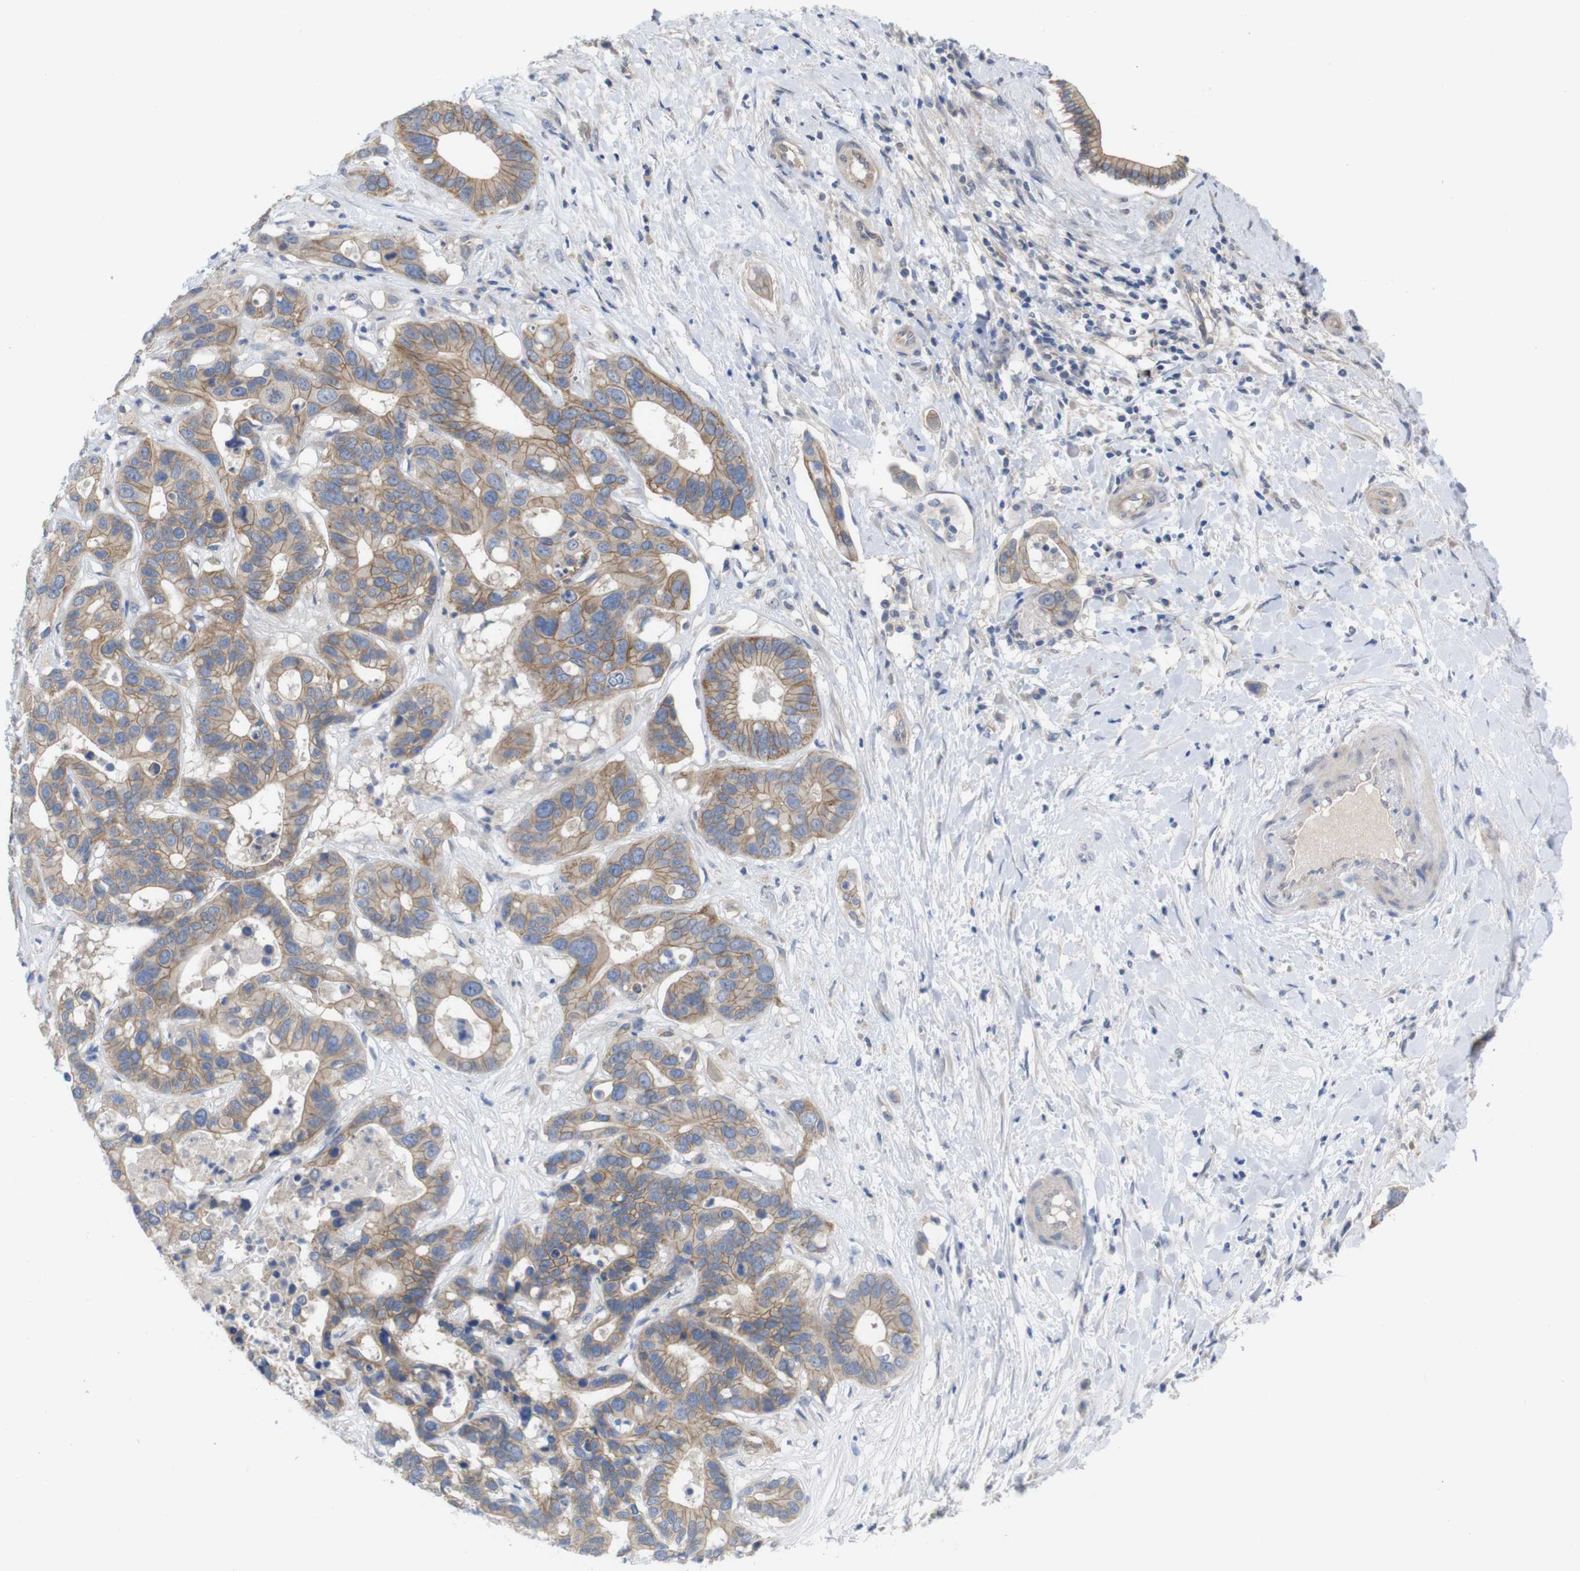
{"staining": {"intensity": "moderate", "quantity": ">75%", "location": "cytoplasmic/membranous"}, "tissue": "liver cancer", "cell_type": "Tumor cells", "image_type": "cancer", "snomed": [{"axis": "morphology", "description": "Cholangiocarcinoma"}, {"axis": "topography", "description": "Liver"}], "caption": "IHC micrograph of neoplastic tissue: cholangiocarcinoma (liver) stained using IHC reveals medium levels of moderate protein expression localized specifically in the cytoplasmic/membranous of tumor cells, appearing as a cytoplasmic/membranous brown color.", "gene": "KIDINS220", "patient": {"sex": "female", "age": 65}}